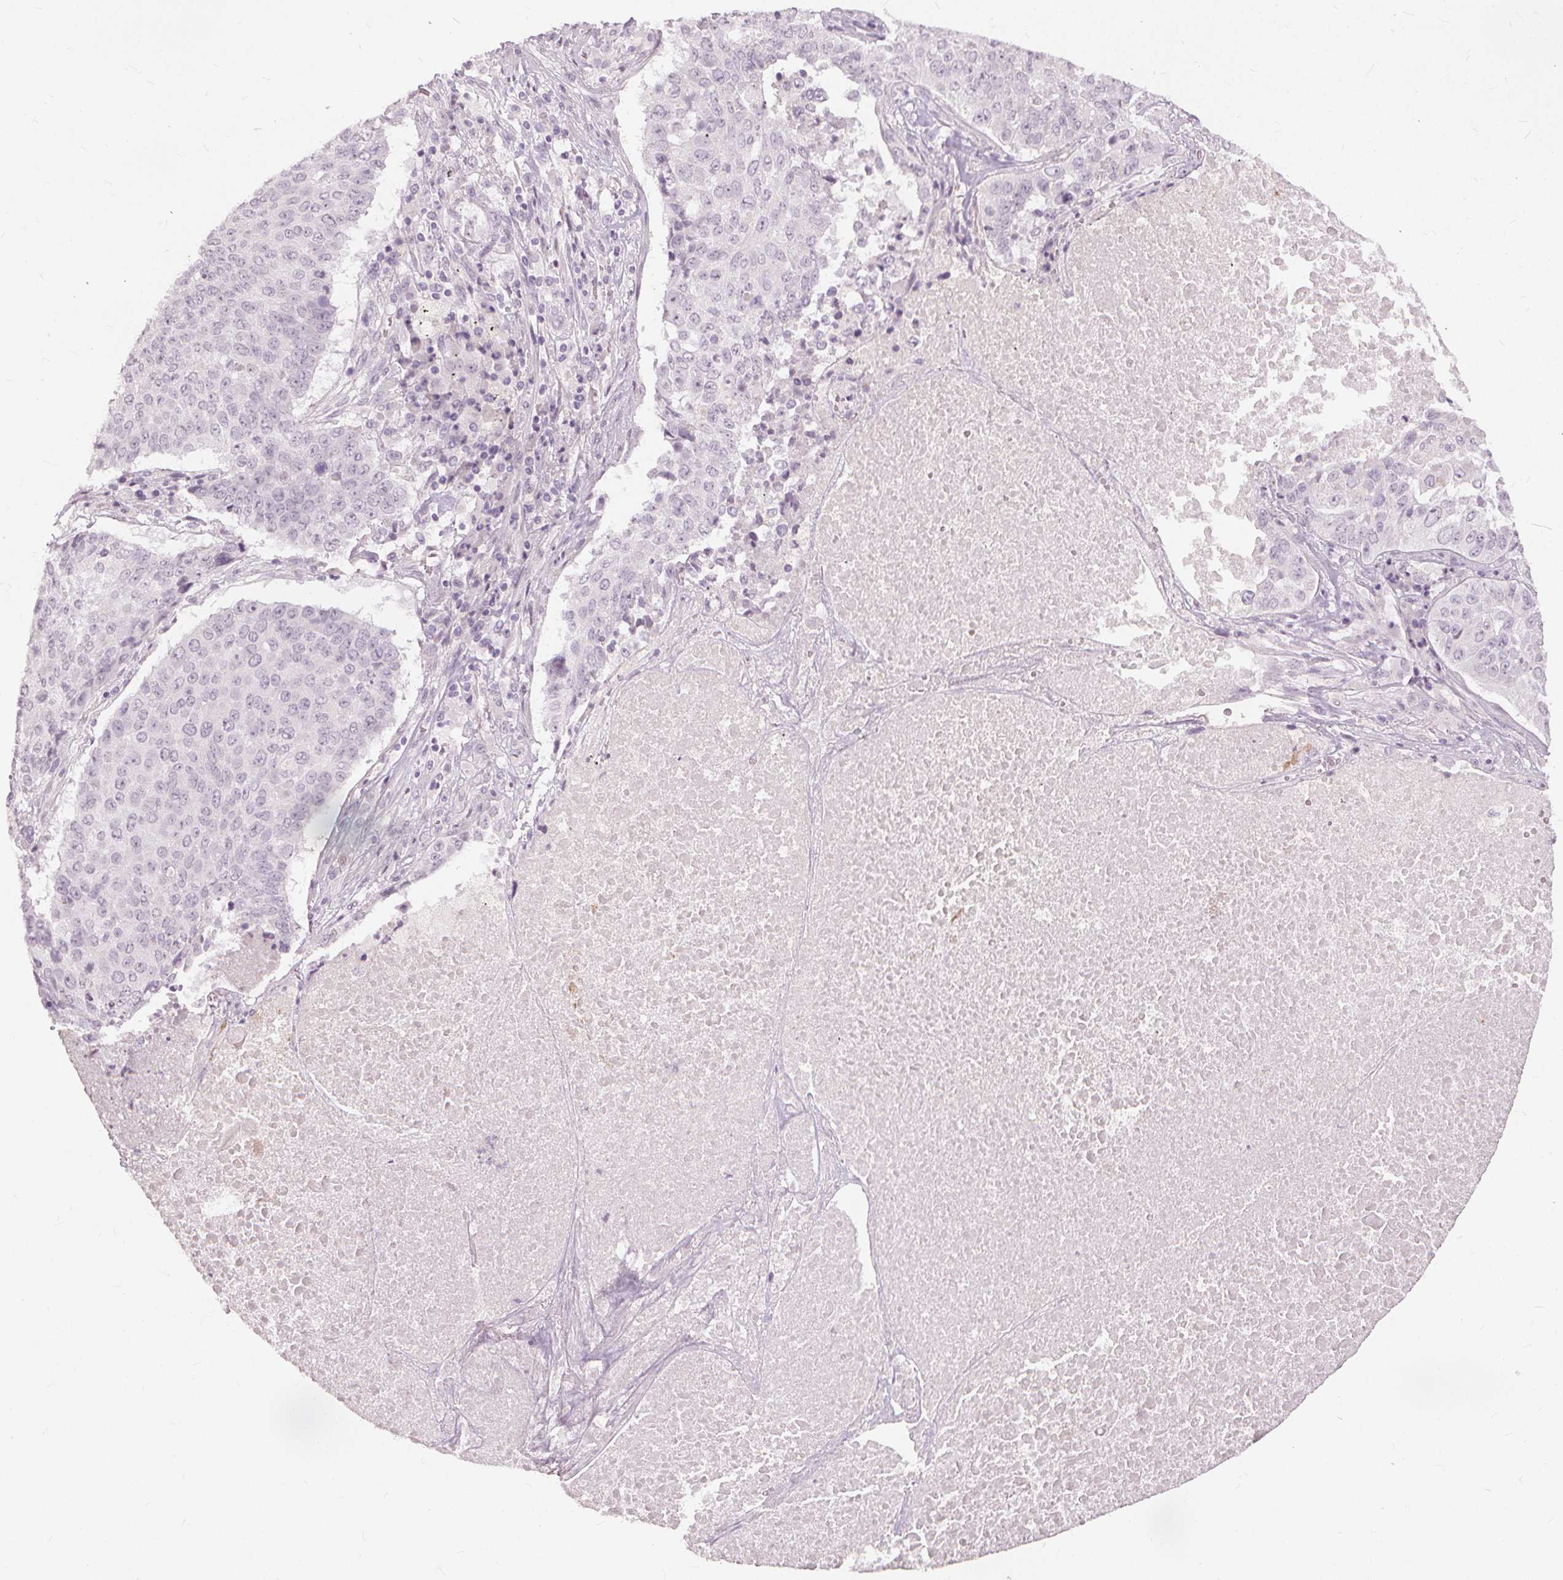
{"staining": {"intensity": "negative", "quantity": "none", "location": "none"}, "tissue": "lung cancer", "cell_type": "Tumor cells", "image_type": "cancer", "snomed": [{"axis": "morphology", "description": "Normal tissue, NOS"}, {"axis": "morphology", "description": "Squamous cell carcinoma, NOS"}, {"axis": "topography", "description": "Bronchus"}, {"axis": "topography", "description": "Lung"}], "caption": "High magnification brightfield microscopy of lung cancer stained with DAB (3,3'-diaminobenzidine) (brown) and counterstained with hematoxylin (blue): tumor cells show no significant positivity.", "gene": "SFTPD", "patient": {"sex": "male", "age": 64}}